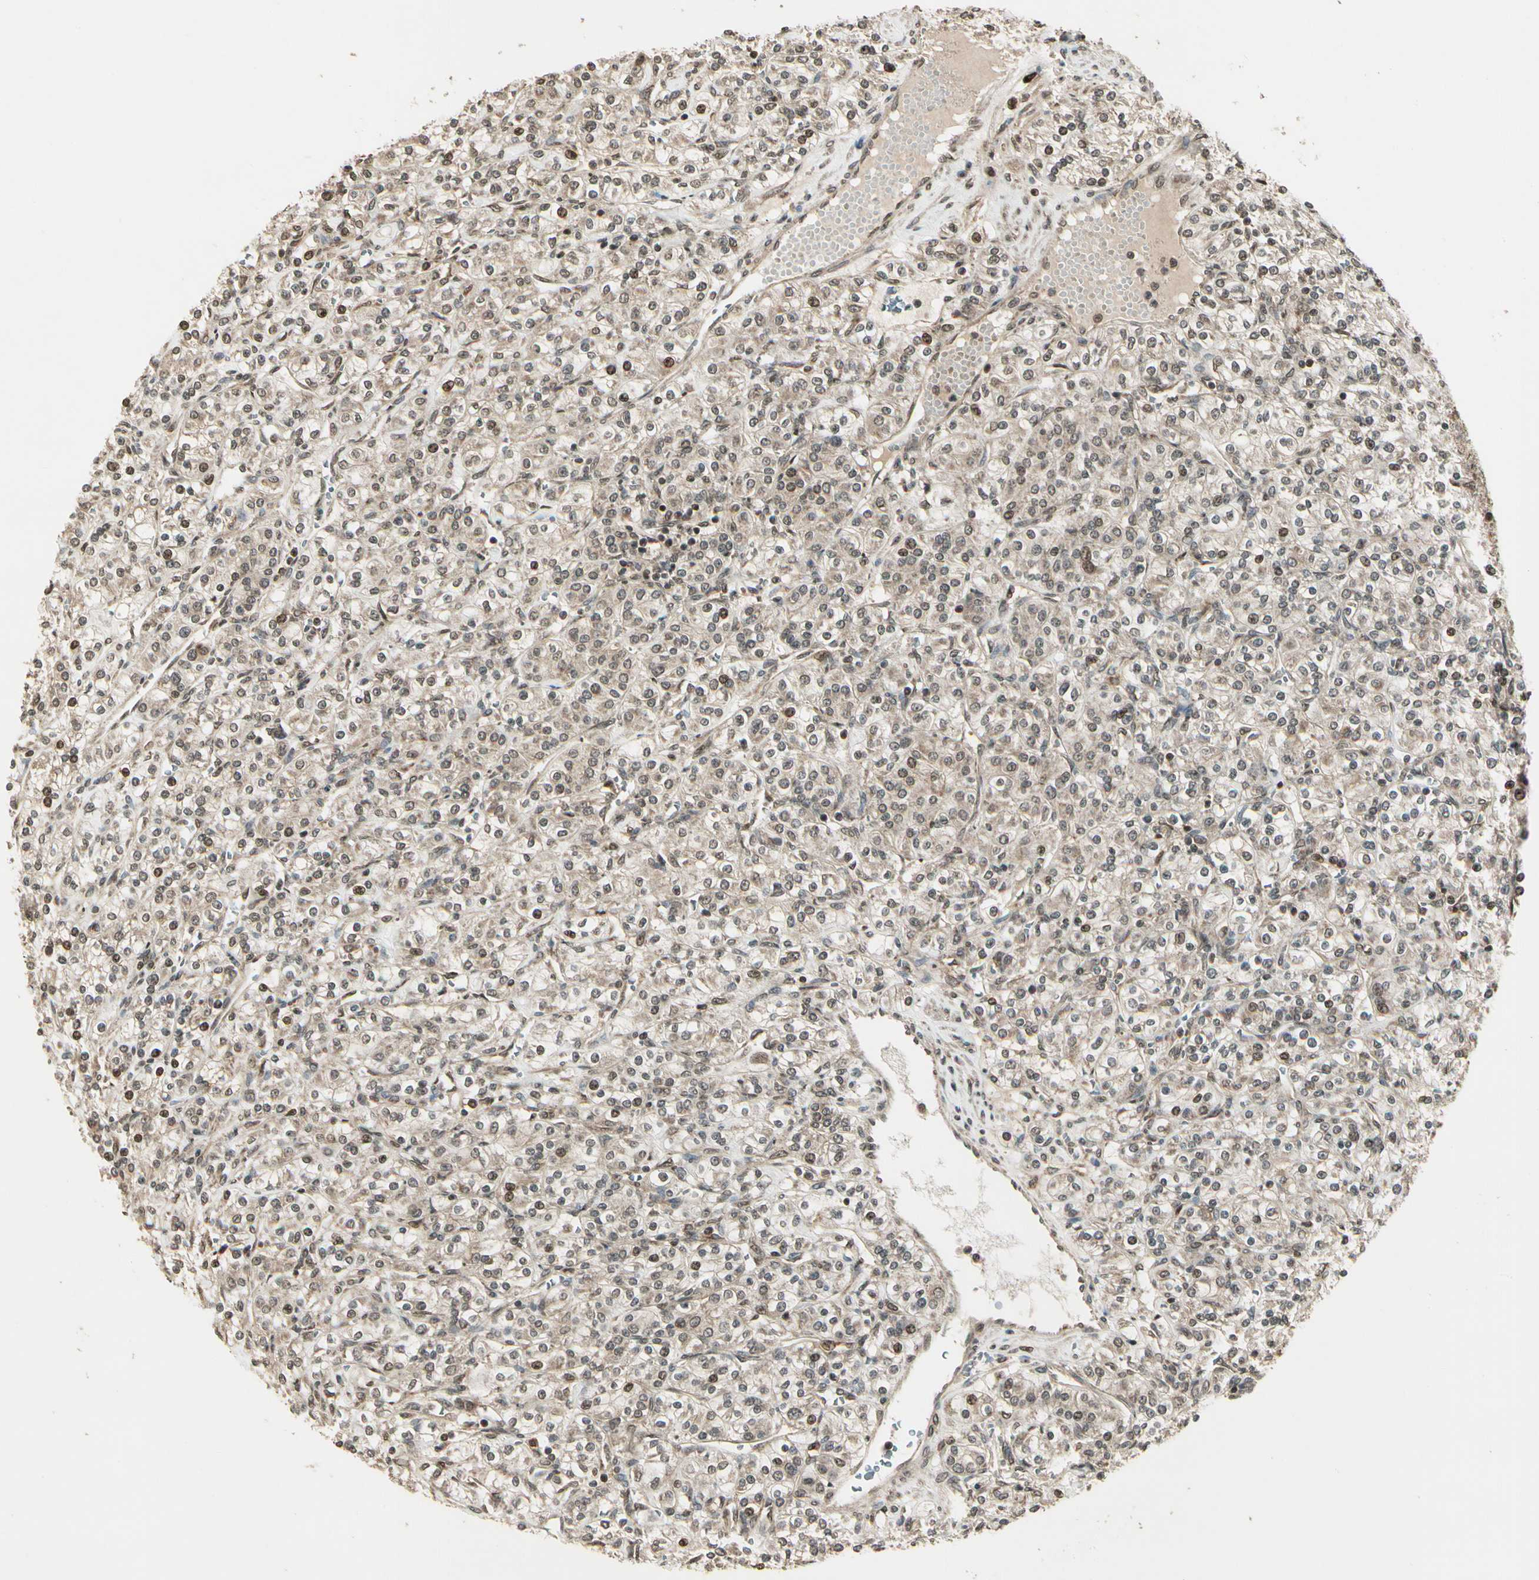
{"staining": {"intensity": "weak", "quantity": "25%-75%", "location": "cytoplasmic/membranous"}, "tissue": "renal cancer", "cell_type": "Tumor cells", "image_type": "cancer", "snomed": [{"axis": "morphology", "description": "Adenocarcinoma, NOS"}, {"axis": "topography", "description": "Kidney"}], "caption": "Protein staining of renal adenocarcinoma tissue reveals weak cytoplasmic/membranous positivity in about 25%-75% of tumor cells. The staining was performed using DAB (3,3'-diaminobenzidine) to visualize the protein expression in brown, while the nuclei were stained in blue with hematoxylin (Magnification: 20x).", "gene": "GLUL", "patient": {"sex": "male", "age": 77}}